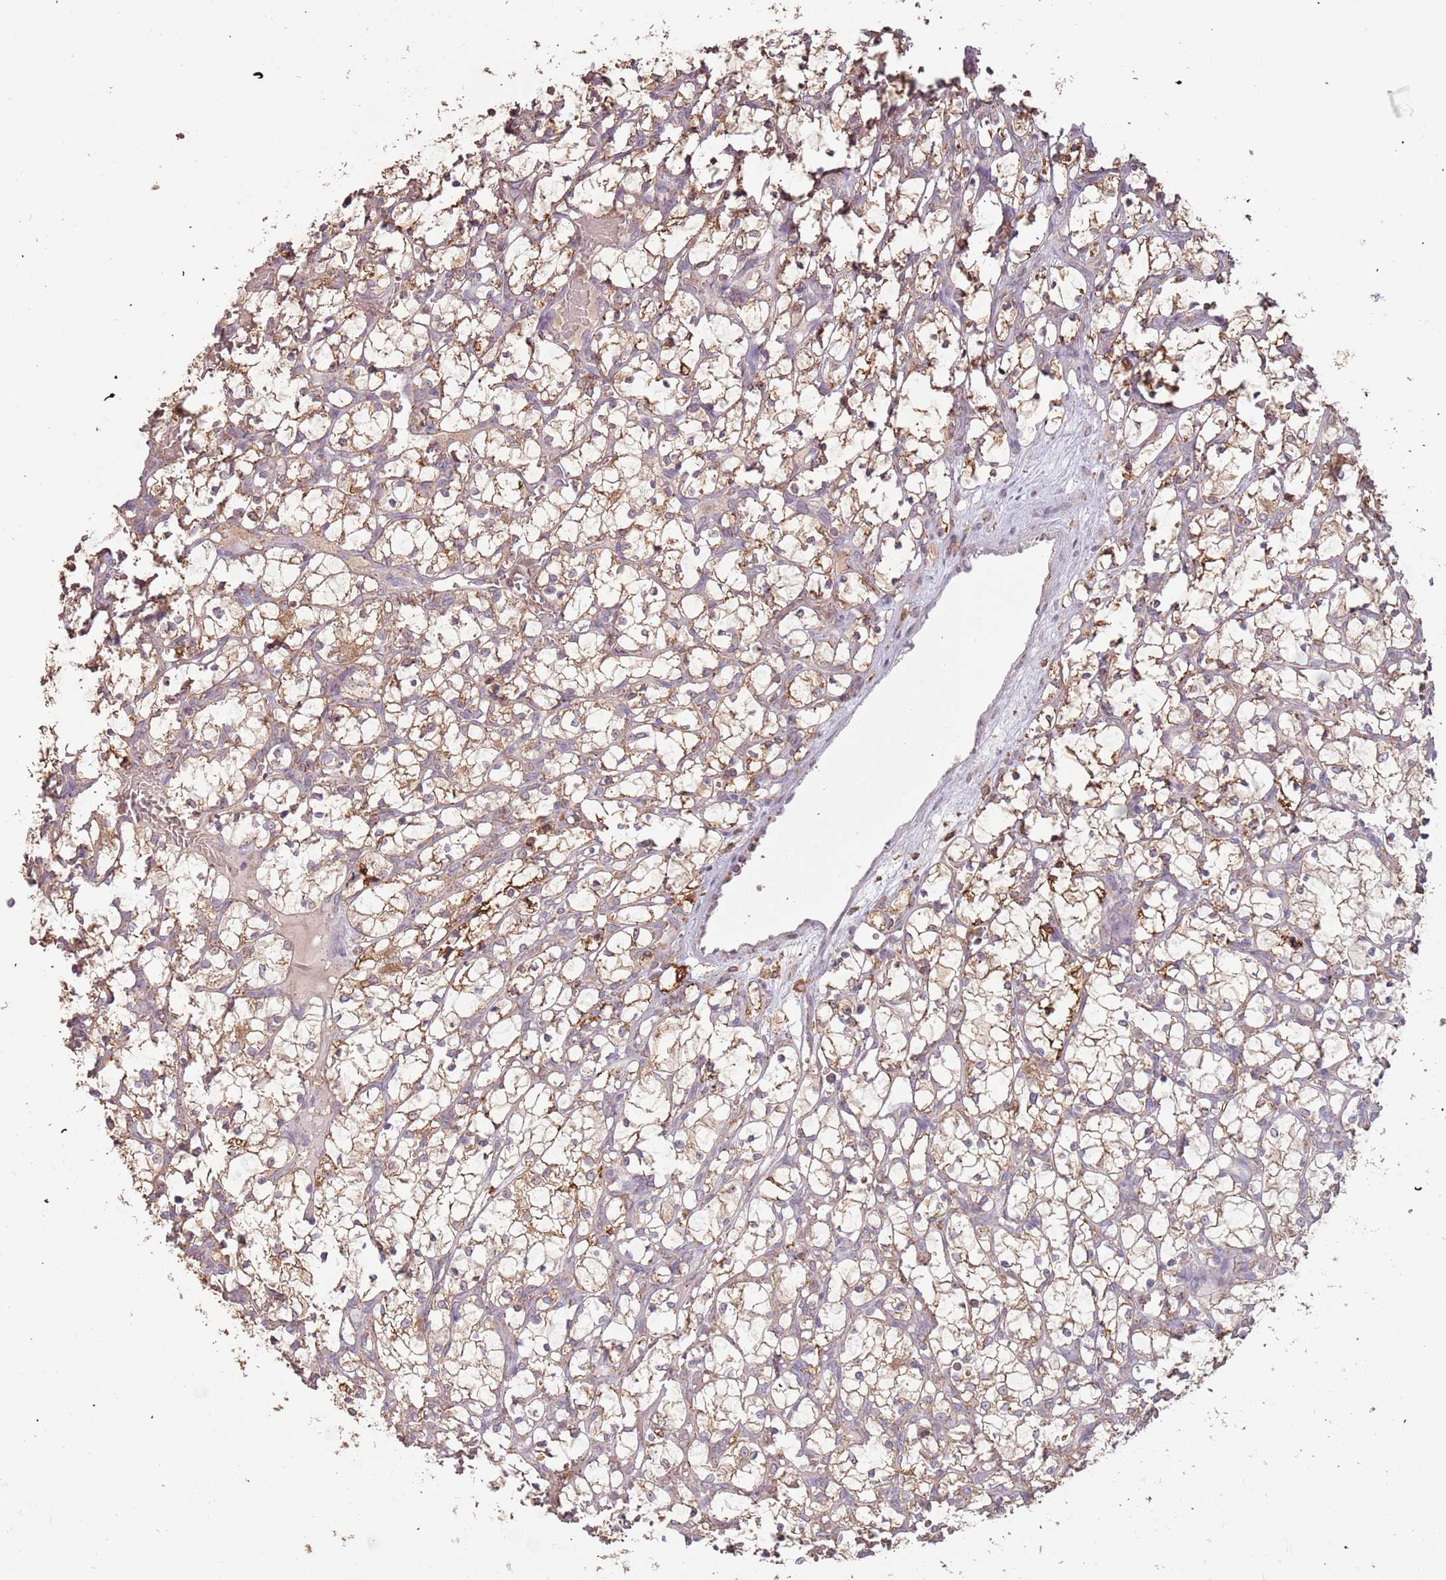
{"staining": {"intensity": "weak", "quantity": "25%-75%", "location": "cytoplasmic/membranous"}, "tissue": "renal cancer", "cell_type": "Tumor cells", "image_type": "cancer", "snomed": [{"axis": "morphology", "description": "Adenocarcinoma, NOS"}, {"axis": "topography", "description": "Kidney"}], "caption": "Immunohistochemistry (IHC) photomicrograph of human renal cancer stained for a protein (brown), which reveals low levels of weak cytoplasmic/membranous positivity in about 25%-75% of tumor cells.", "gene": "ATOSB", "patient": {"sex": "female", "age": 69}}